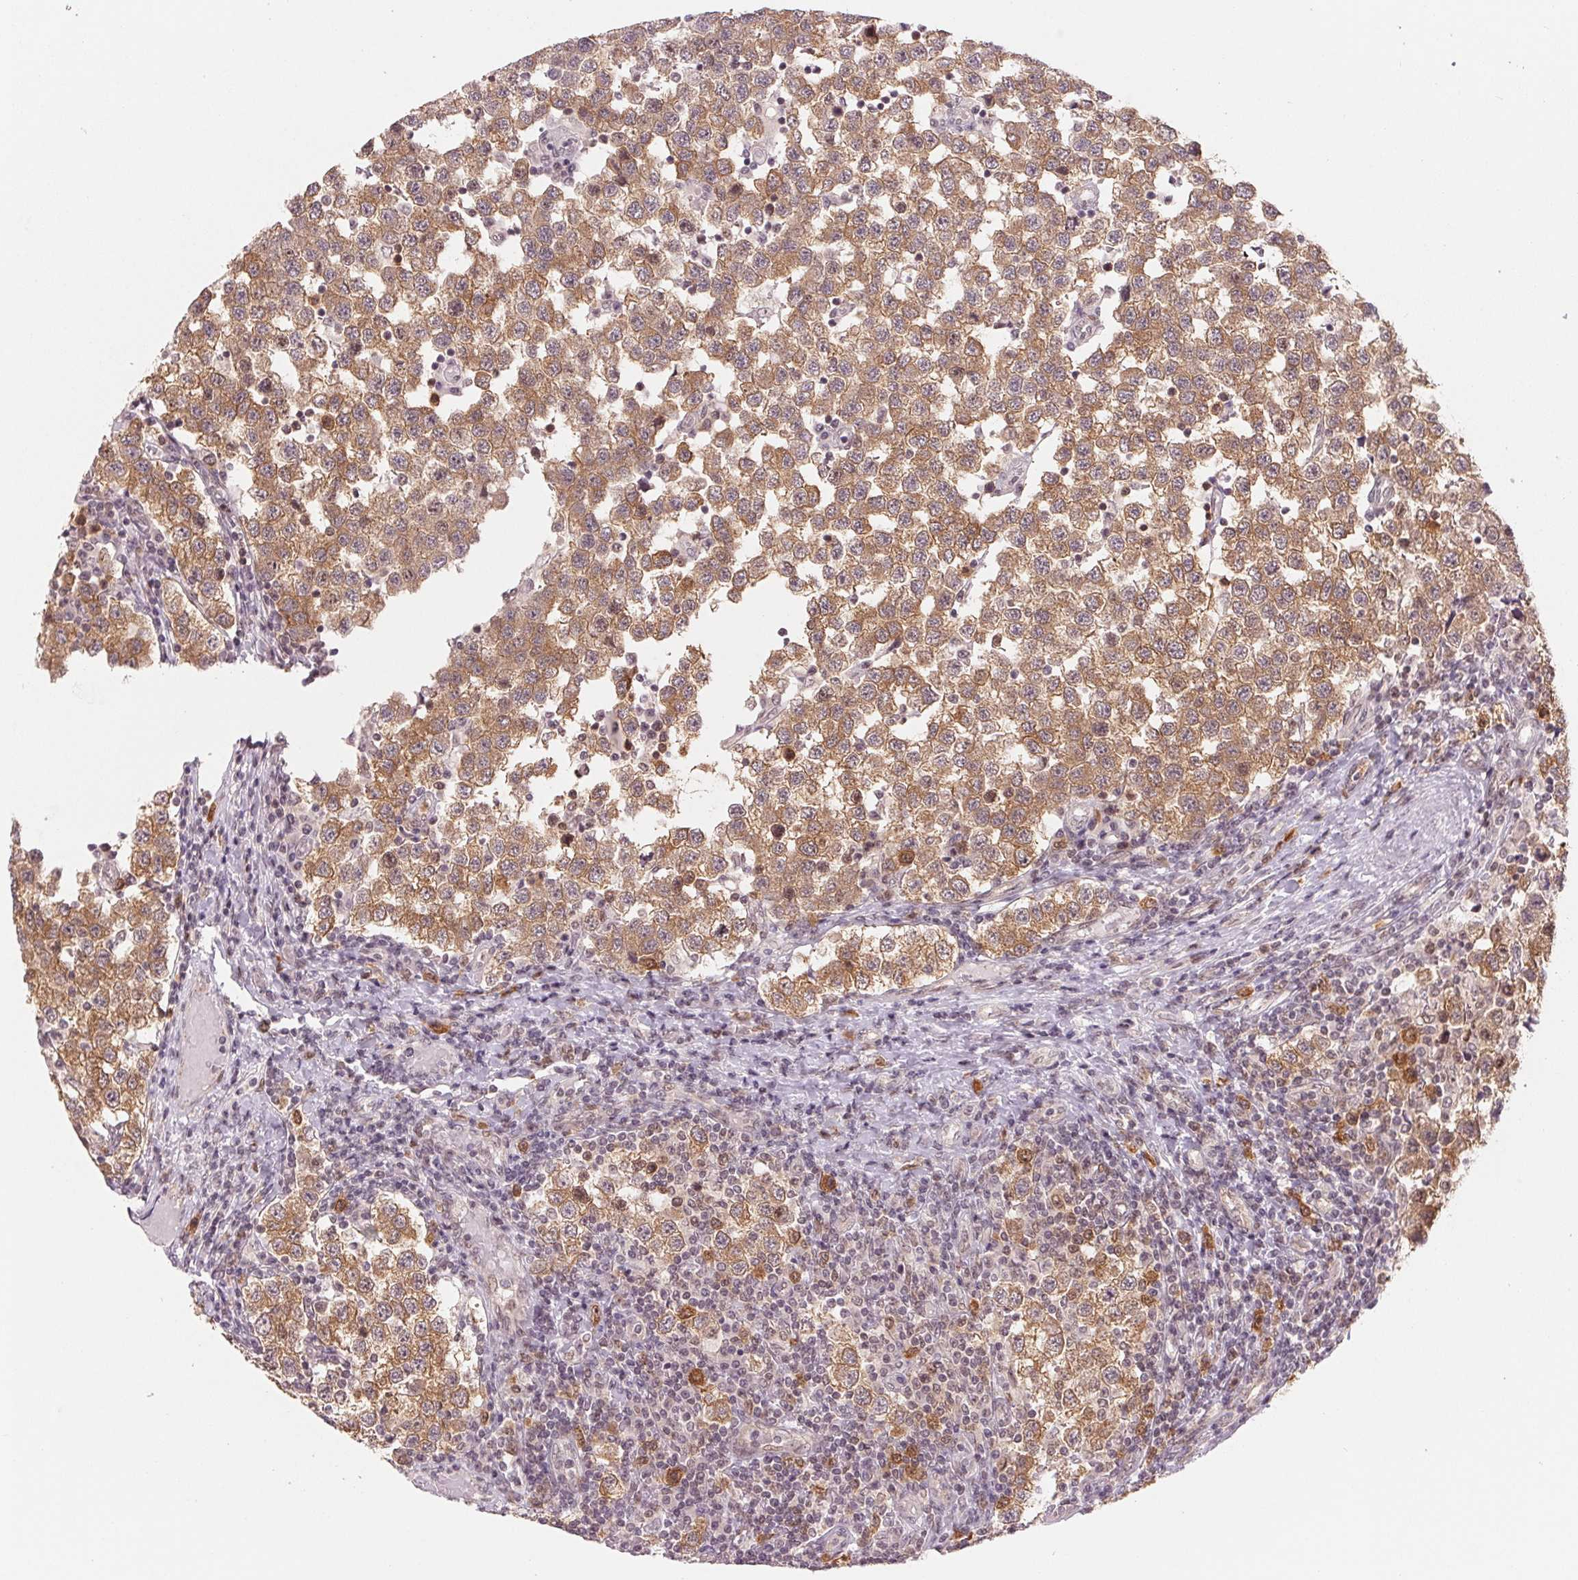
{"staining": {"intensity": "moderate", "quantity": ">75%", "location": "cytoplasmic/membranous"}, "tissue": "testis cancer", "cell_type": "Tumor cells", "image_type": "cancer", "snomed": [{"axis": "morphology", "description": "Seminoma, NOS"}, {"axis": "topography", "description": "Testis"}], "caption": "Immunohistochemical staining of human seminoma (testis) reveals moderate cytoplasmic/membranous protein expression in about >75% of tumor cells.", "gene": "DNAJB6", "patient": {"sex": "male", "age": 34}}